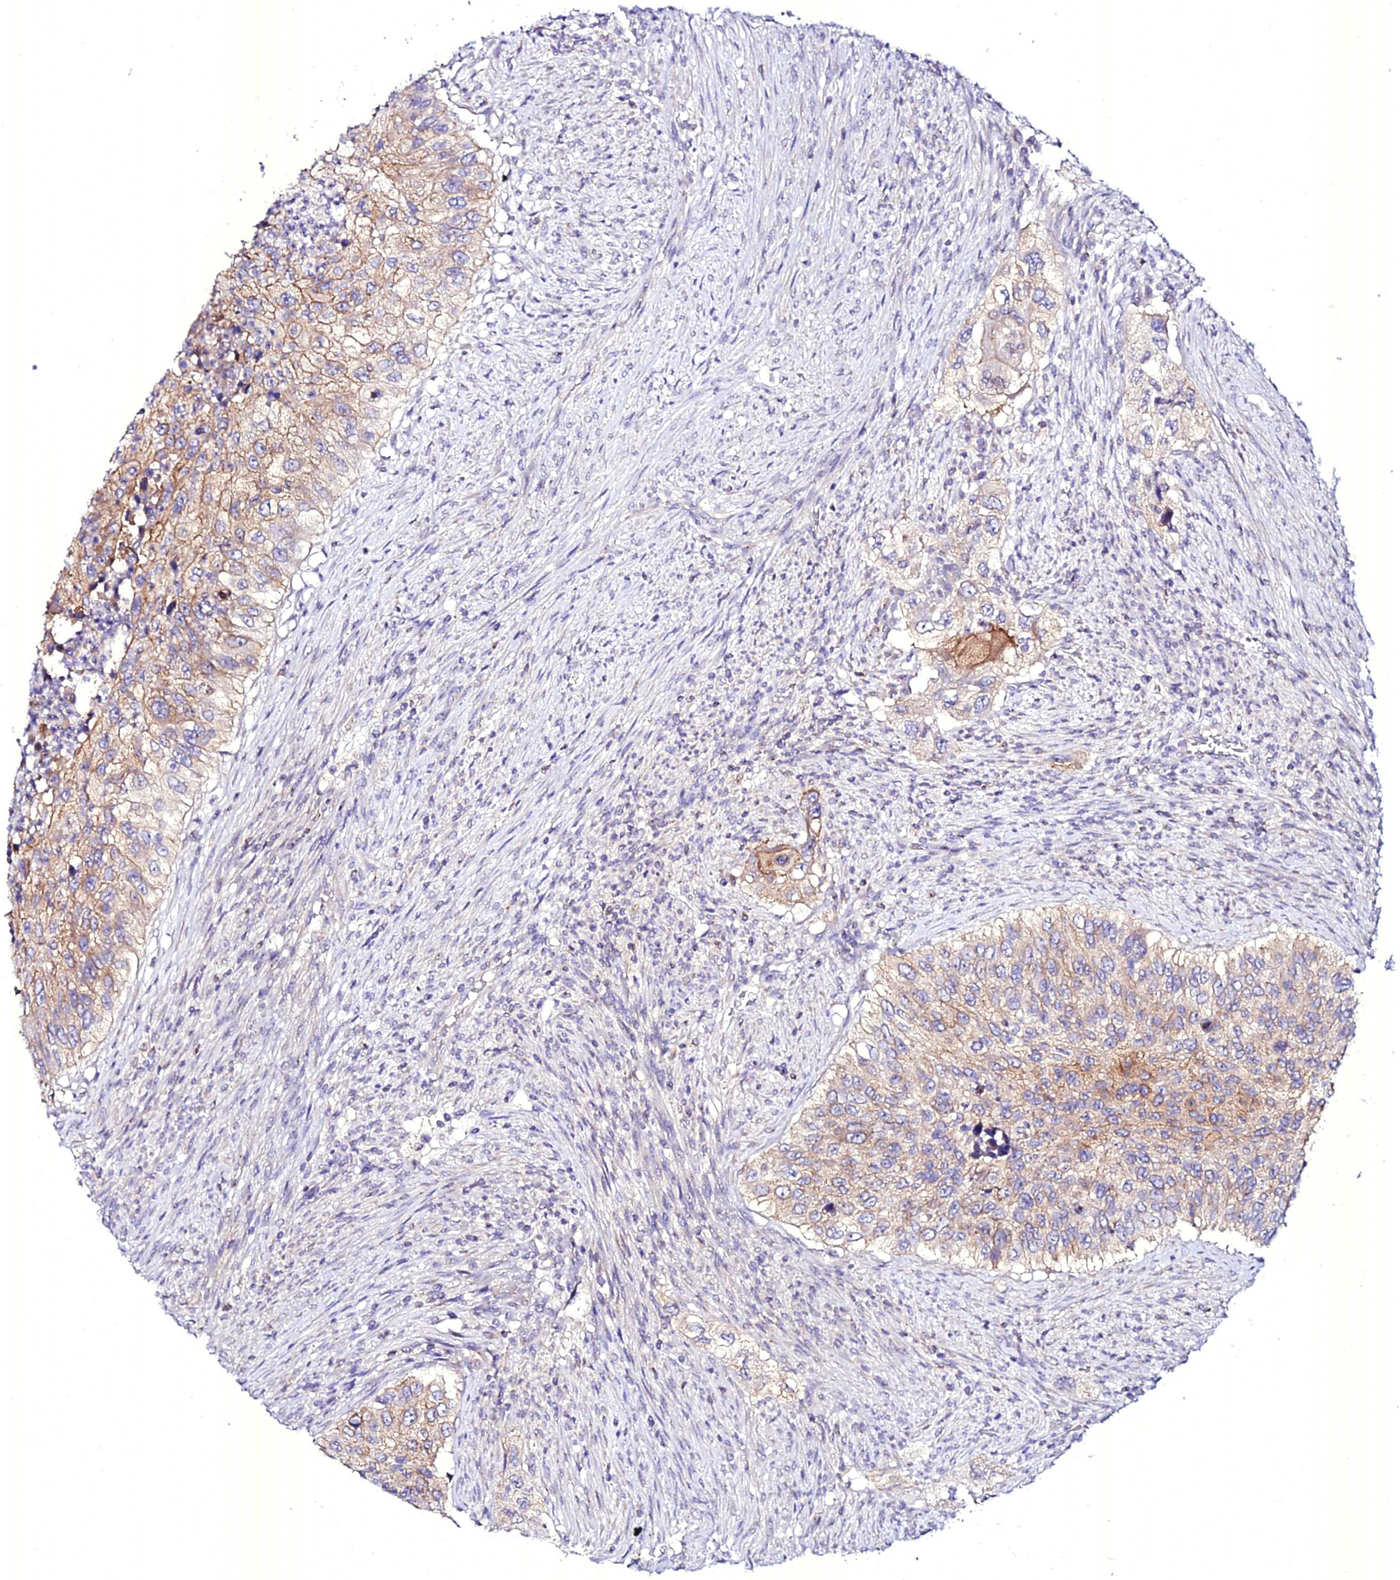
{"staining": {"intensity": "moderate", "quantity": "25%-75%", "location": "cytoplasmic/membranous"}, "tissue": "urothelial cancer", "cell_type": "Tumor cells", "image_type": "cancer", "snomed": [{"axis": "morphology", "description": "Urothelial carcinoma, High grade"}, {"axis": "topography", "description": "Urinary bladder"}], "caption": "Immunohistochemical staining of human high-grade urothelial carcinoma demonstrates medium levels of moderate cytoplasmic/membranous protein expression in approximately 25%-75% of tumor cells.", "gene": "ATG16L2", "patient": {"sex": "female", "age": 60}}